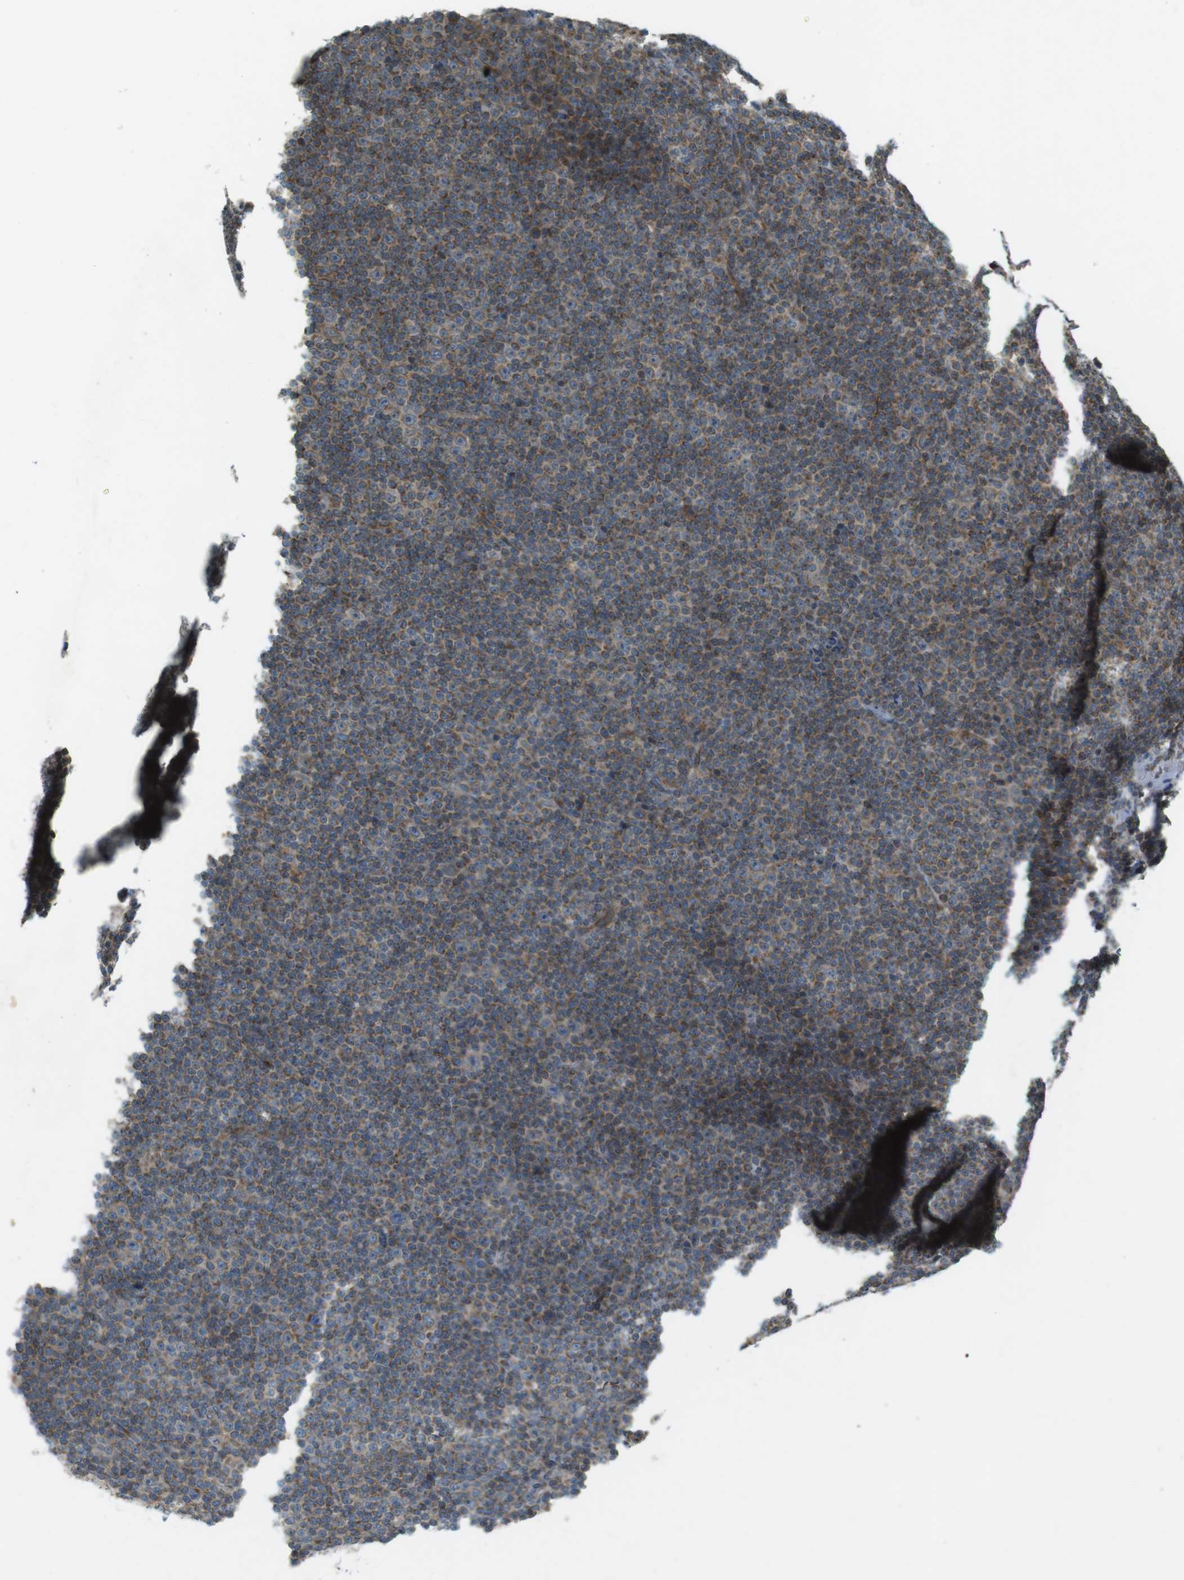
{"staining": {"intensity": "weak", "quantity": "25%-75%", "location": "cytoplasmic/membranous"}, "tissue": "lymphoma", "cell_type": "Tumor cells", "image_type": "cancer", "snomed": [{"axis": "morphology", "description": "Malignant lymphoma, non-Hodgkin's type, Low grade"}, {"axis": "topography", "description": "Lymph node"}], "caption": "An IHC micrograph of neoplastic tissue is shown. Protein staining in brown shows weak cytoplasmic/membranous positivity in lymphoma within tumor cells. The staining was performed using DAB to visualize the protein expression in brown, while the nuclei were stained in blue with hematoxylin (Magnification: 20x).", "gene": "SLC41A1", "patient": {"sex": "female", "age": 67}}